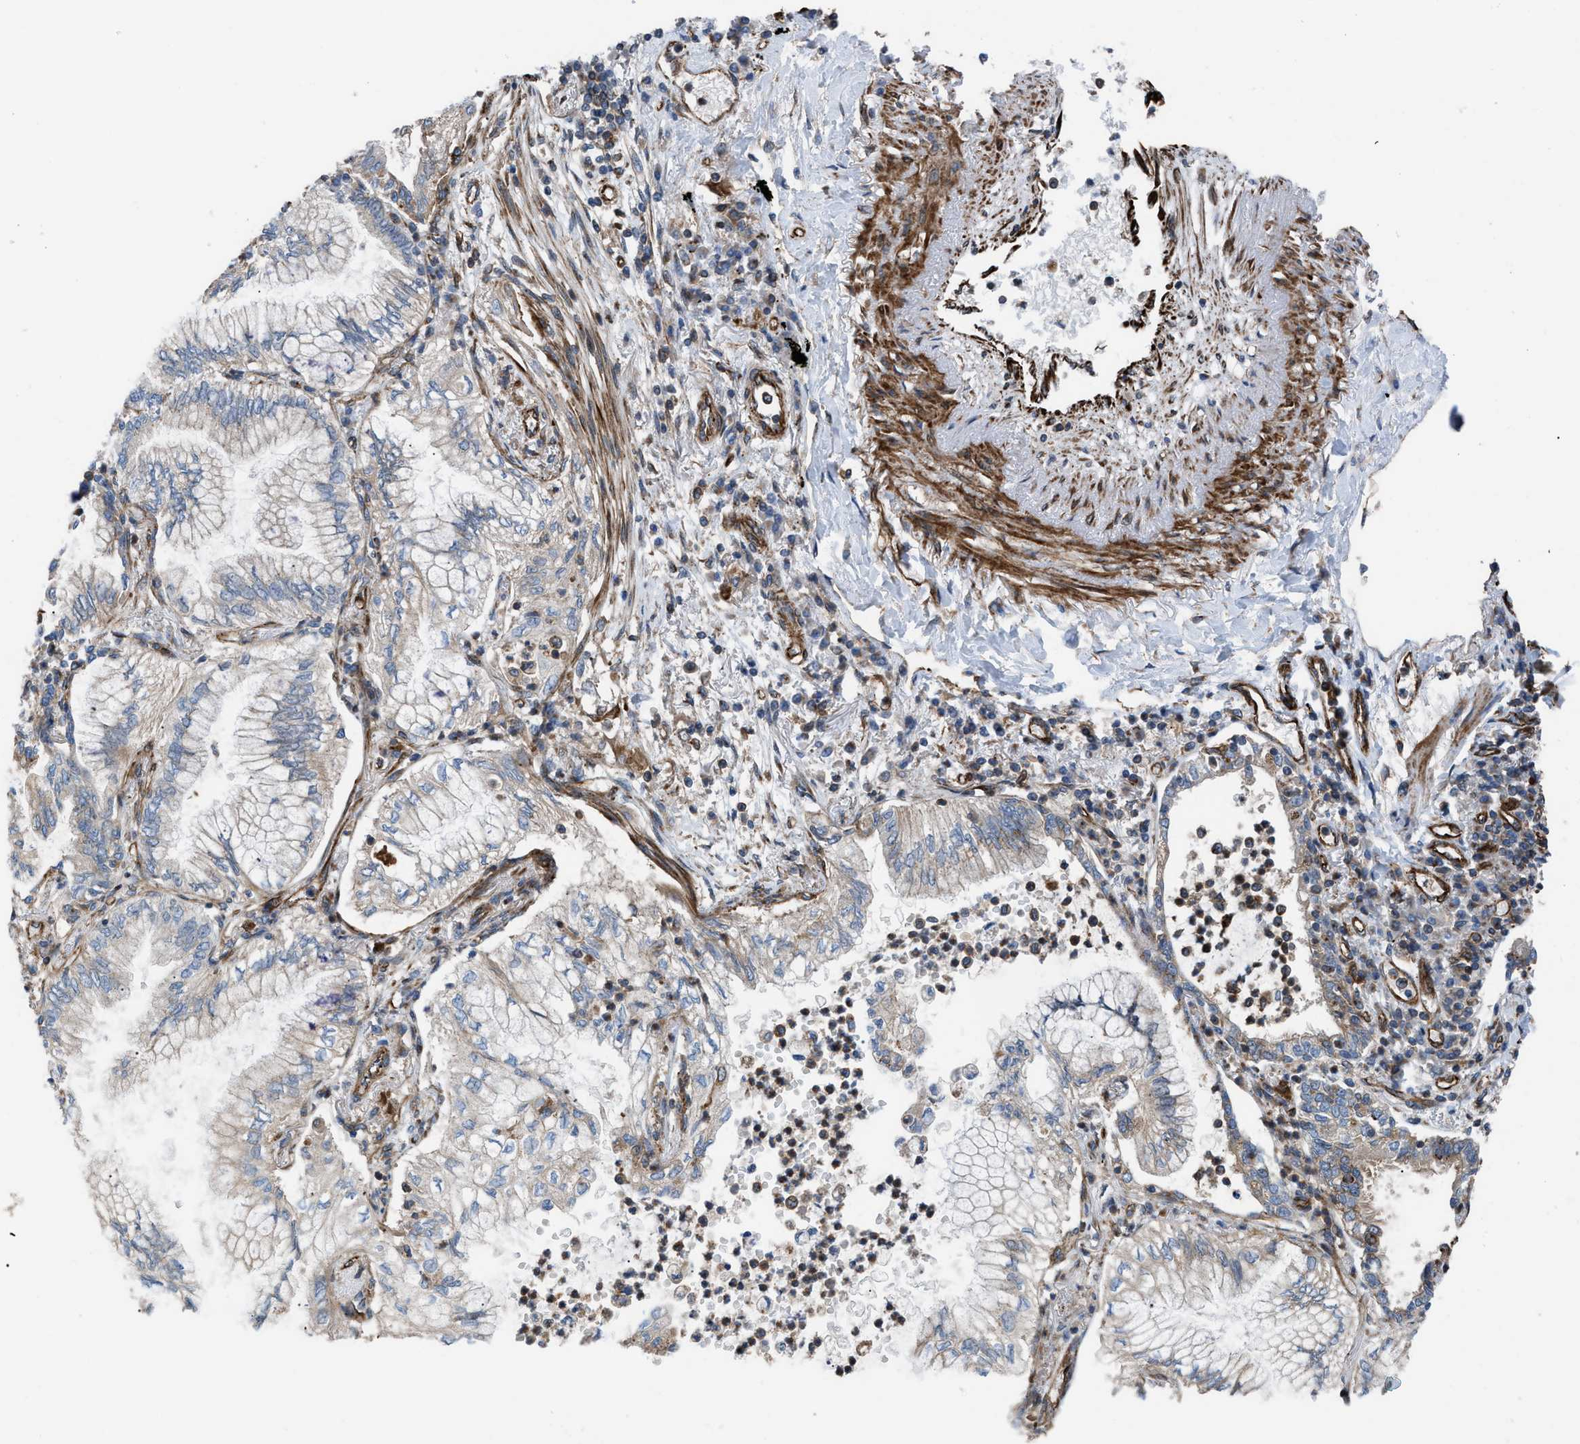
{"staining": {"intensity": "weak", "quantity": "25%-75%", "location": "cytoplasmic/membranous"}, "tissue": "lung cancer", "cell_type": "Tumor cells", "image_type": "cancer", "snomed": [{"axis": "morphology", "description": "Normal tissue, NOS"}, {"axis": "morphology", "description": "Adenocarcinoma, NOS"}, {"axis": "topography", "description": "Bronchus"}, {"axis": "topography", "description": "Lung"}], "caption": "Lung cancer (adenocarcinoma) stained for a protein (brown) displays weak cytoplasmic/membranous positive positivity in approximately 25%-75% of tumor cells.", "gene": "PTPRE", "patient": {"sex": "female", "age": 70}}